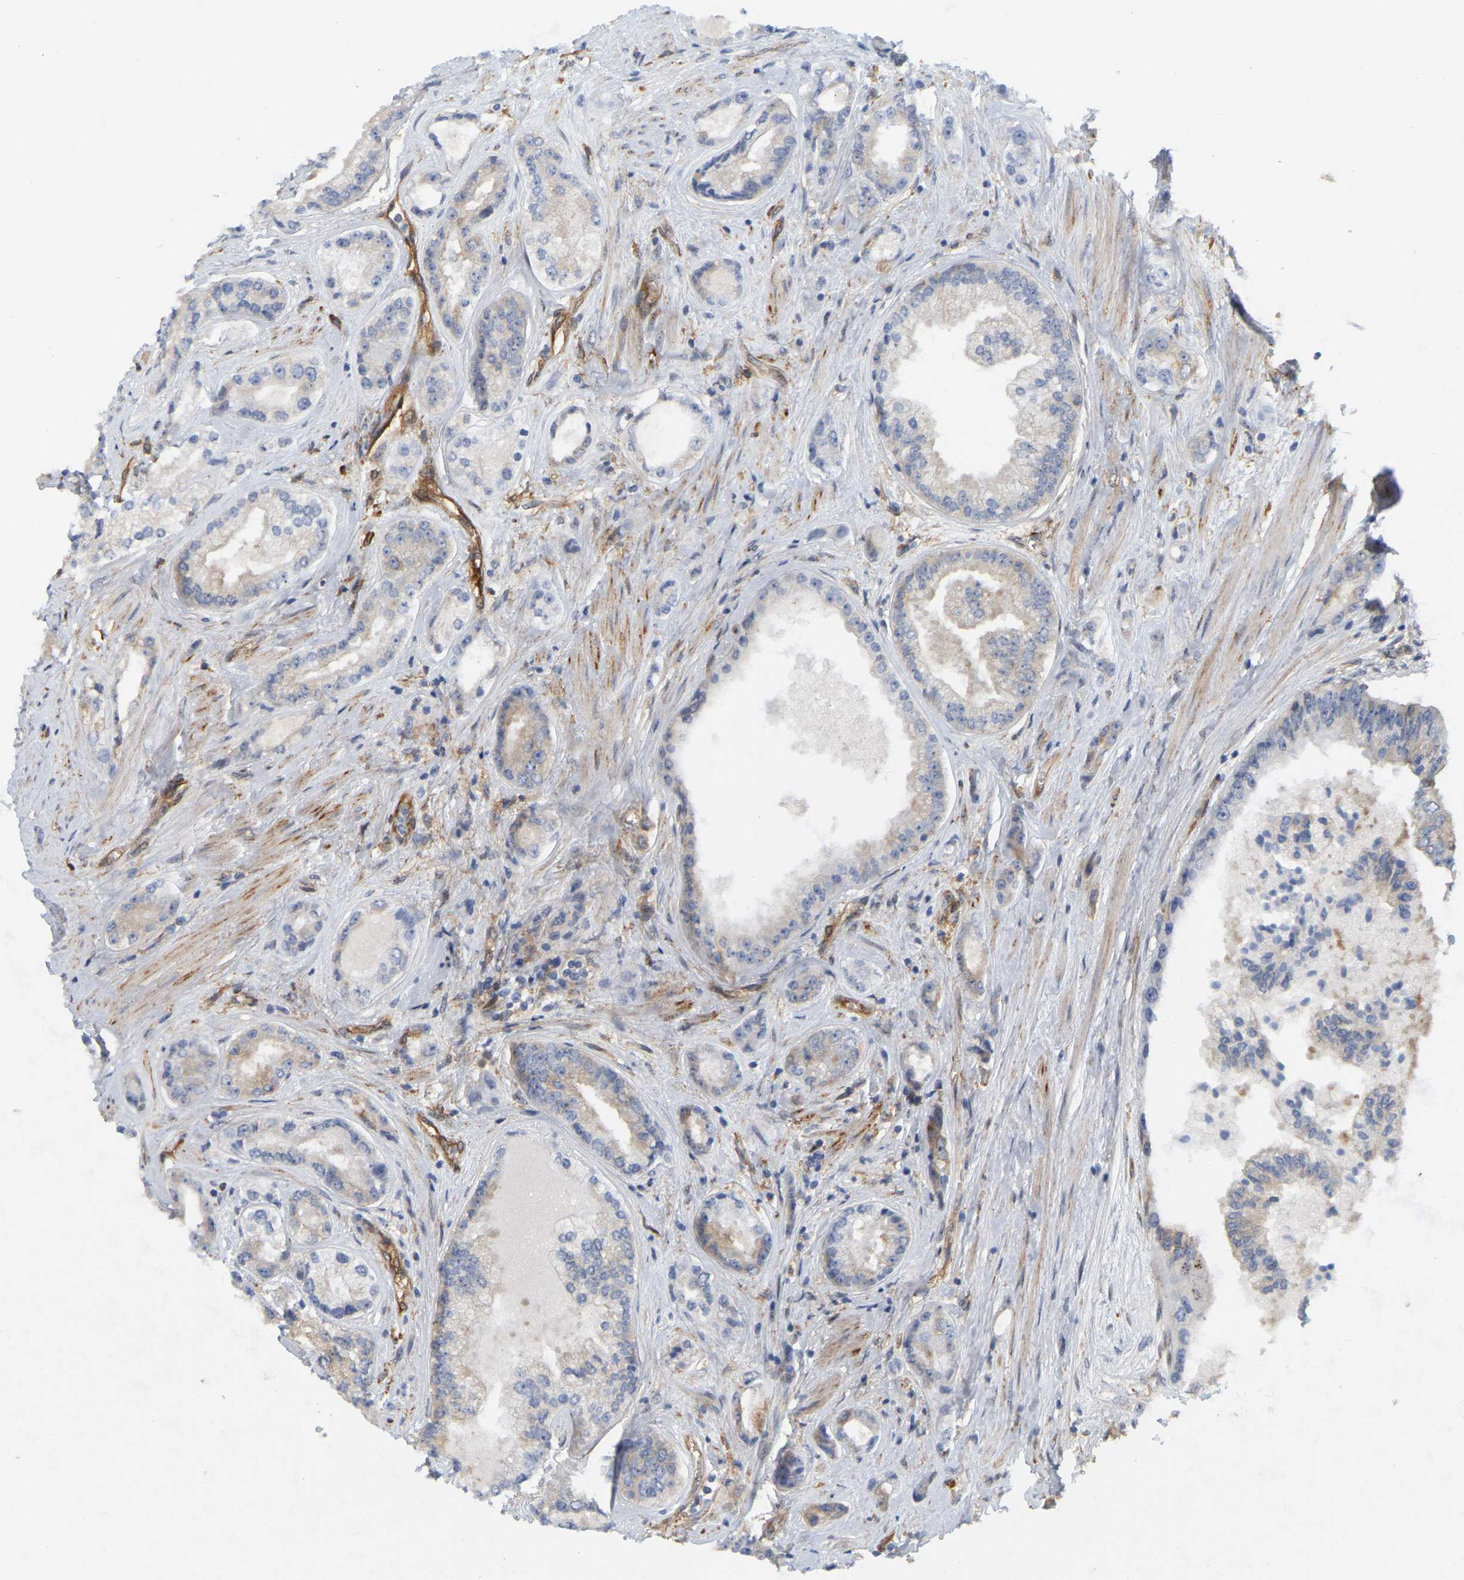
{"staining": {"intensity": "weak", "quantity": "<25%", "location": "cytoplasmic/membranous"}, "tissue": "prostate cancer", "cell_type": "Tumor cells", "image_type": "cancer", "snomed": [{"axis": "morphology", "description": "Adenocarcinoma, High grade"}, {"axis": "topography", "description": "Prostate"}], "caption": "Human prostate cancer (high-grade adenocarcinoma) stained for a protein using immunohistochemistry exhibits no staining in tumor cells.", "gene": "RAPH1", "patient": {"sex": "male", "age": 61}}